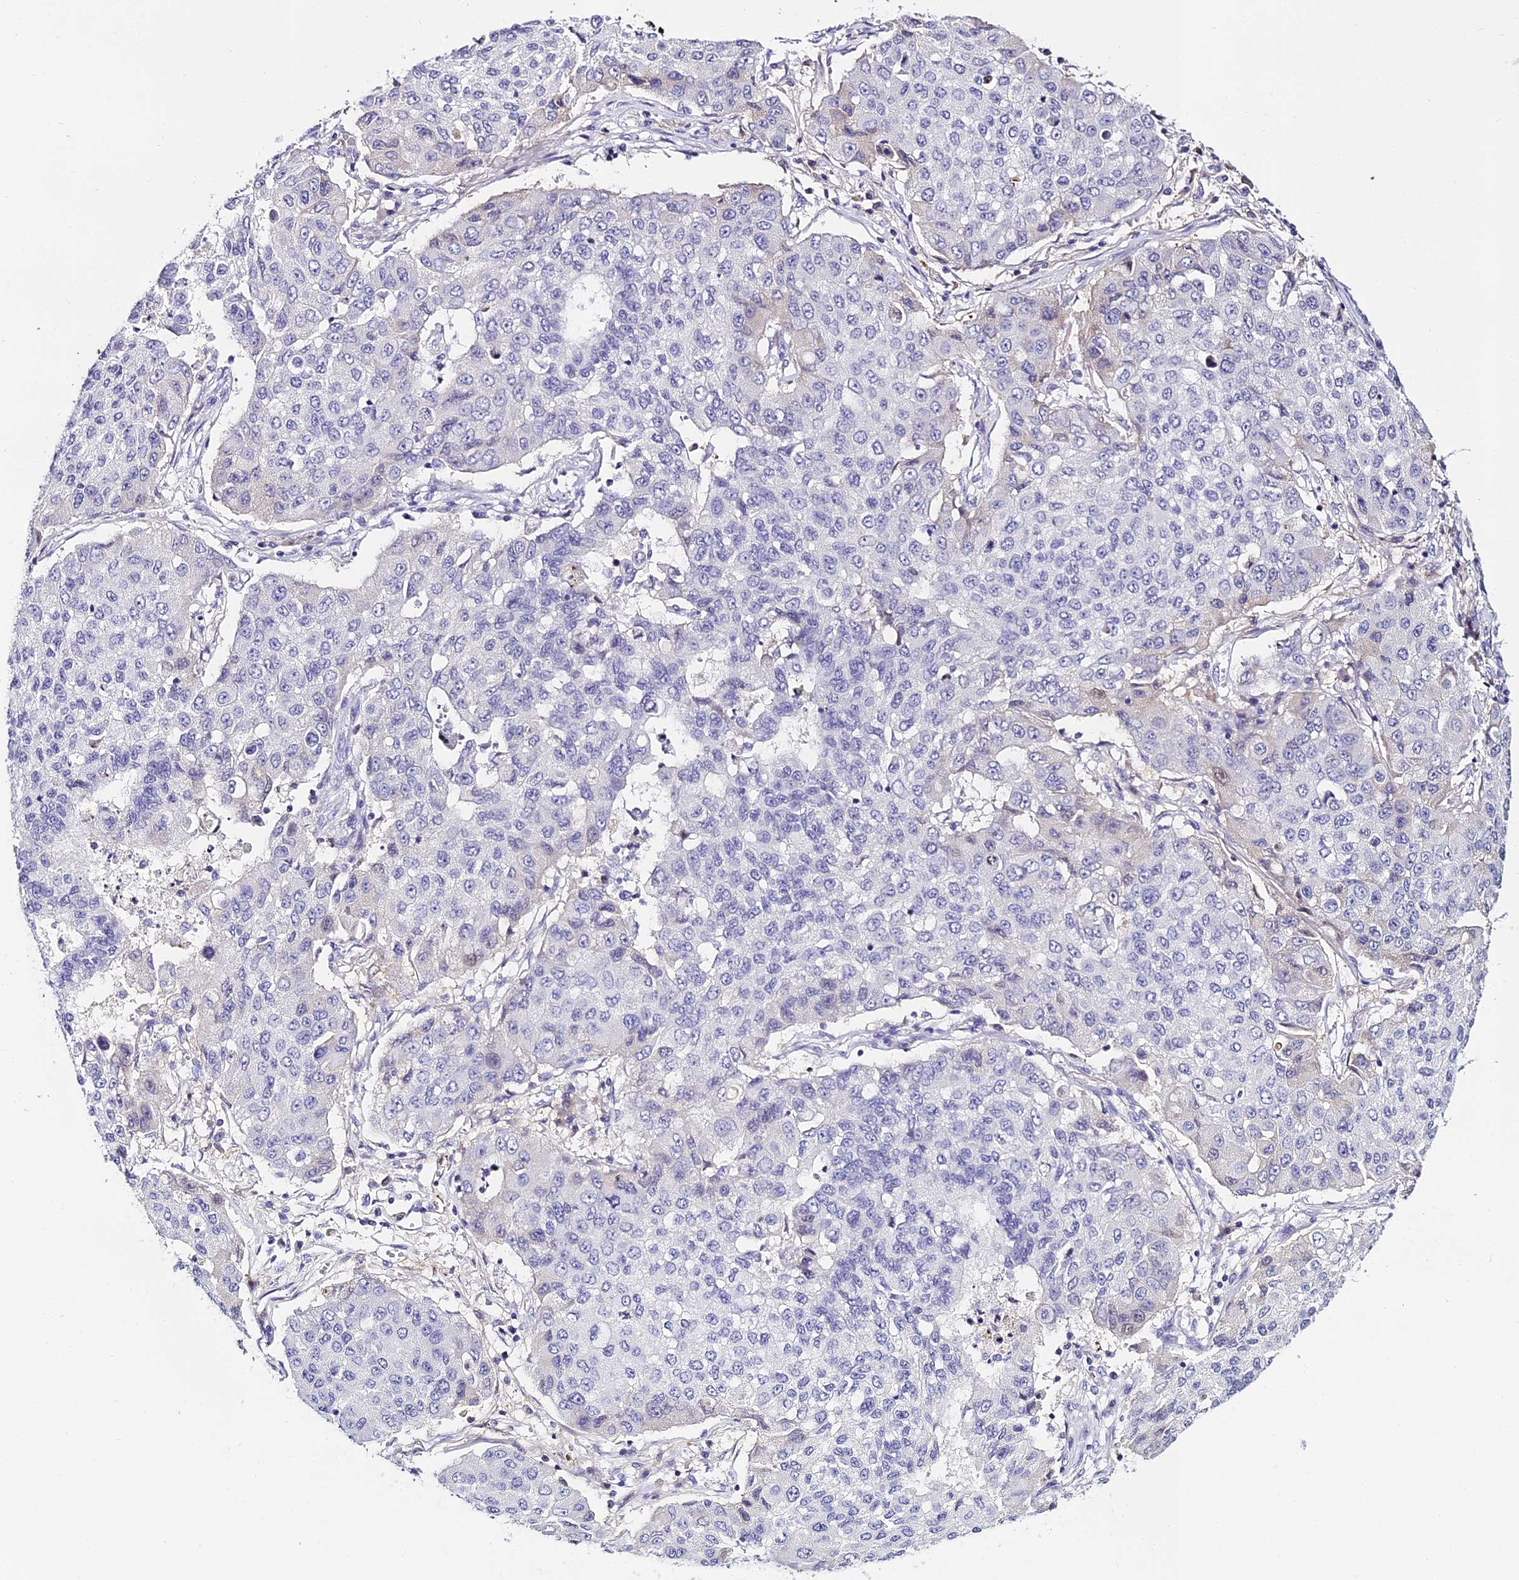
{"staining": {"intensity": "negative", "quantity": "none", "location": "none"}, "tissue": "lung cancer", "cell_type": "Tumor cells", "image_type": "cancer", "snomed": [{"axis": "morphology", "description": "Squamous cell carcinoma, NOS"}, {"axis": "topography", "description": "Lung"}], "caption": "DAB immunohistochemical staining of human lung squamous cell carcinoma reveals no significant staining in tumor cells.", "gene": "DEFB132", "patient": {"sex": "male", "age": 74}}